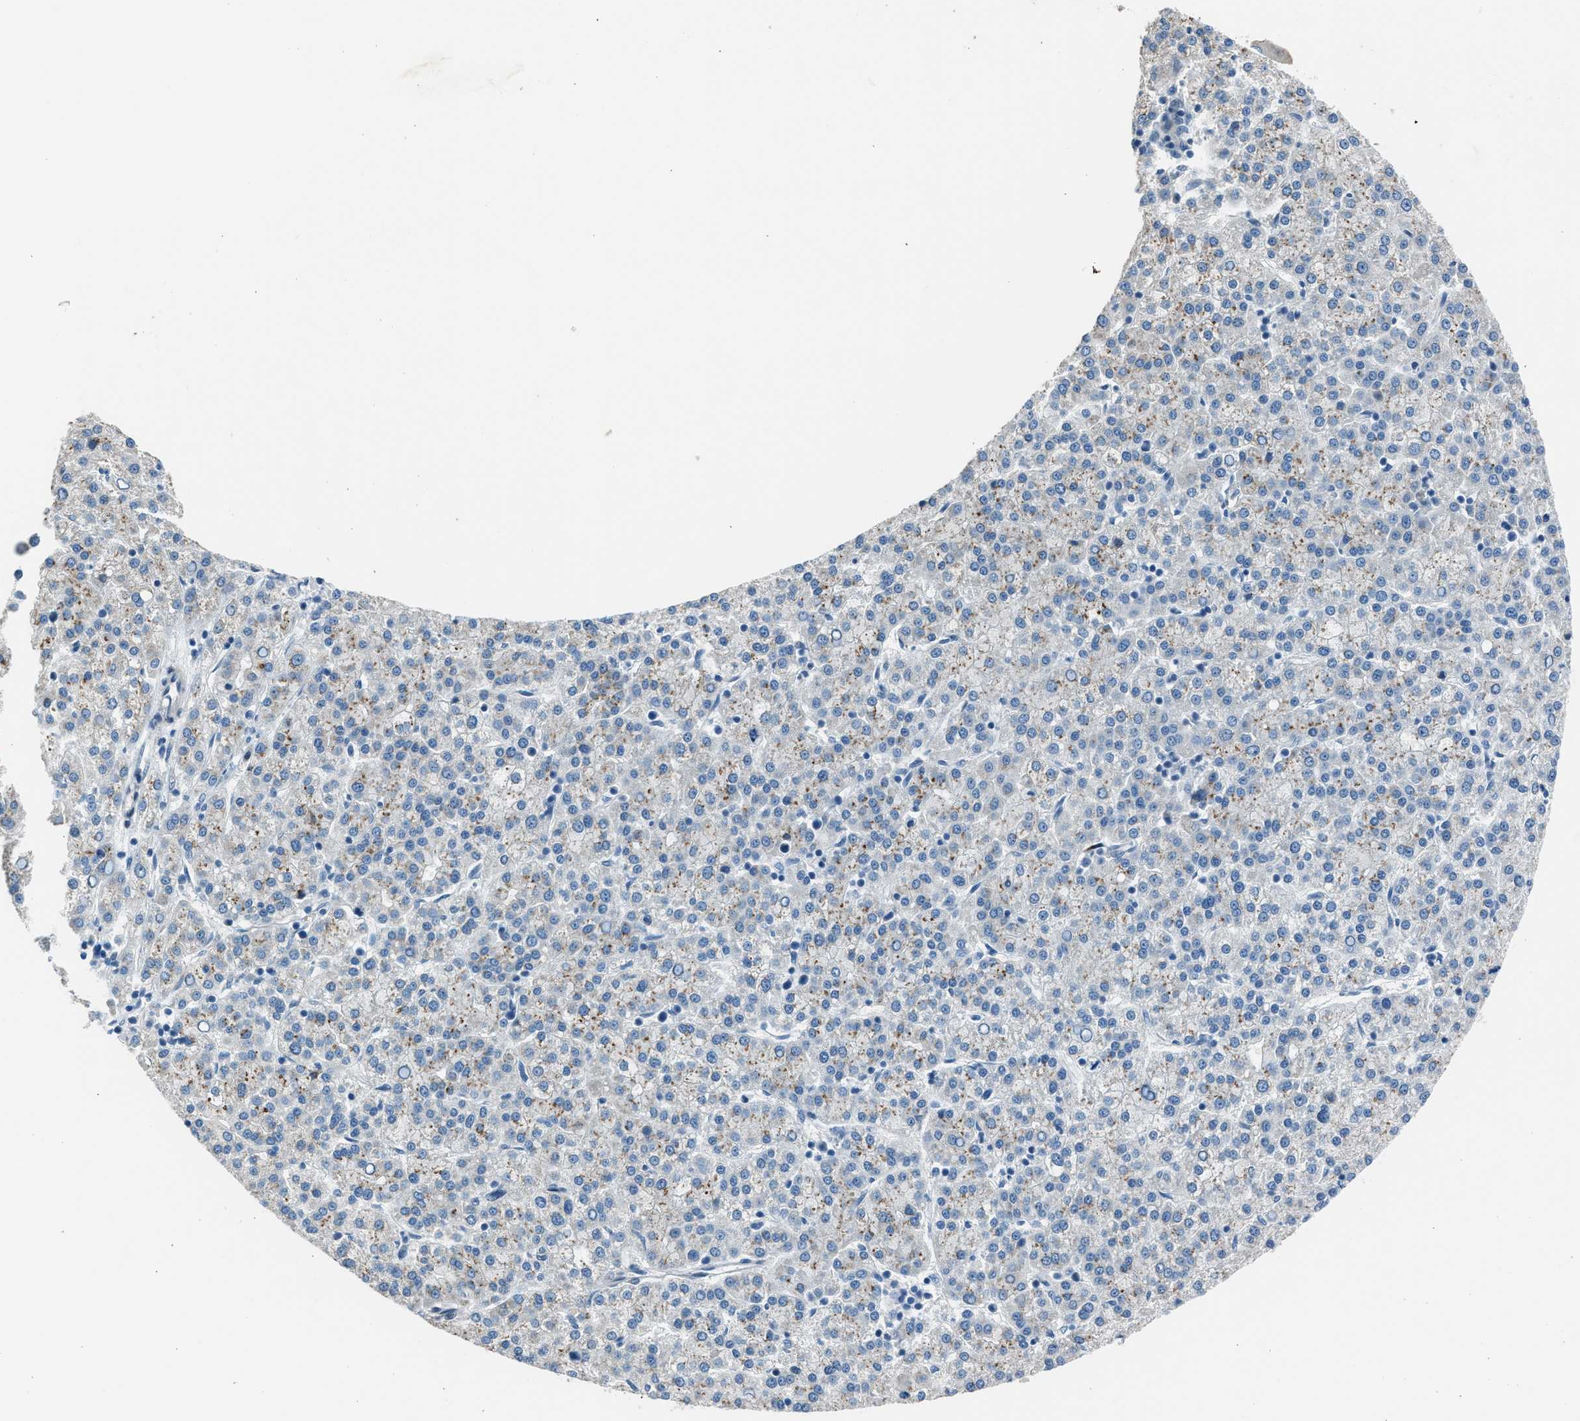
{"staining": {"intensity": "weak", "quantity": "25%-75%", "location": "cytoplasmic/membranous"}, "tissue": "liver cancer", "cell_type": "Tumor cells", "image_type": "cancer", "snomed": [{"axis": "morphology", "description": "Carcinoma, Hepatocellular, NOS"}, {"axis": "topography", "description": "Liver"}], "caption": "Hepatocellular carcinoma (liver) stained with a brown dye reveals weak cytoplasmic/membranous positive positivity in about 25%-75% of tumor cells.", "gene": "RNF41", "patient": {"sex": "female", "age": 58}}